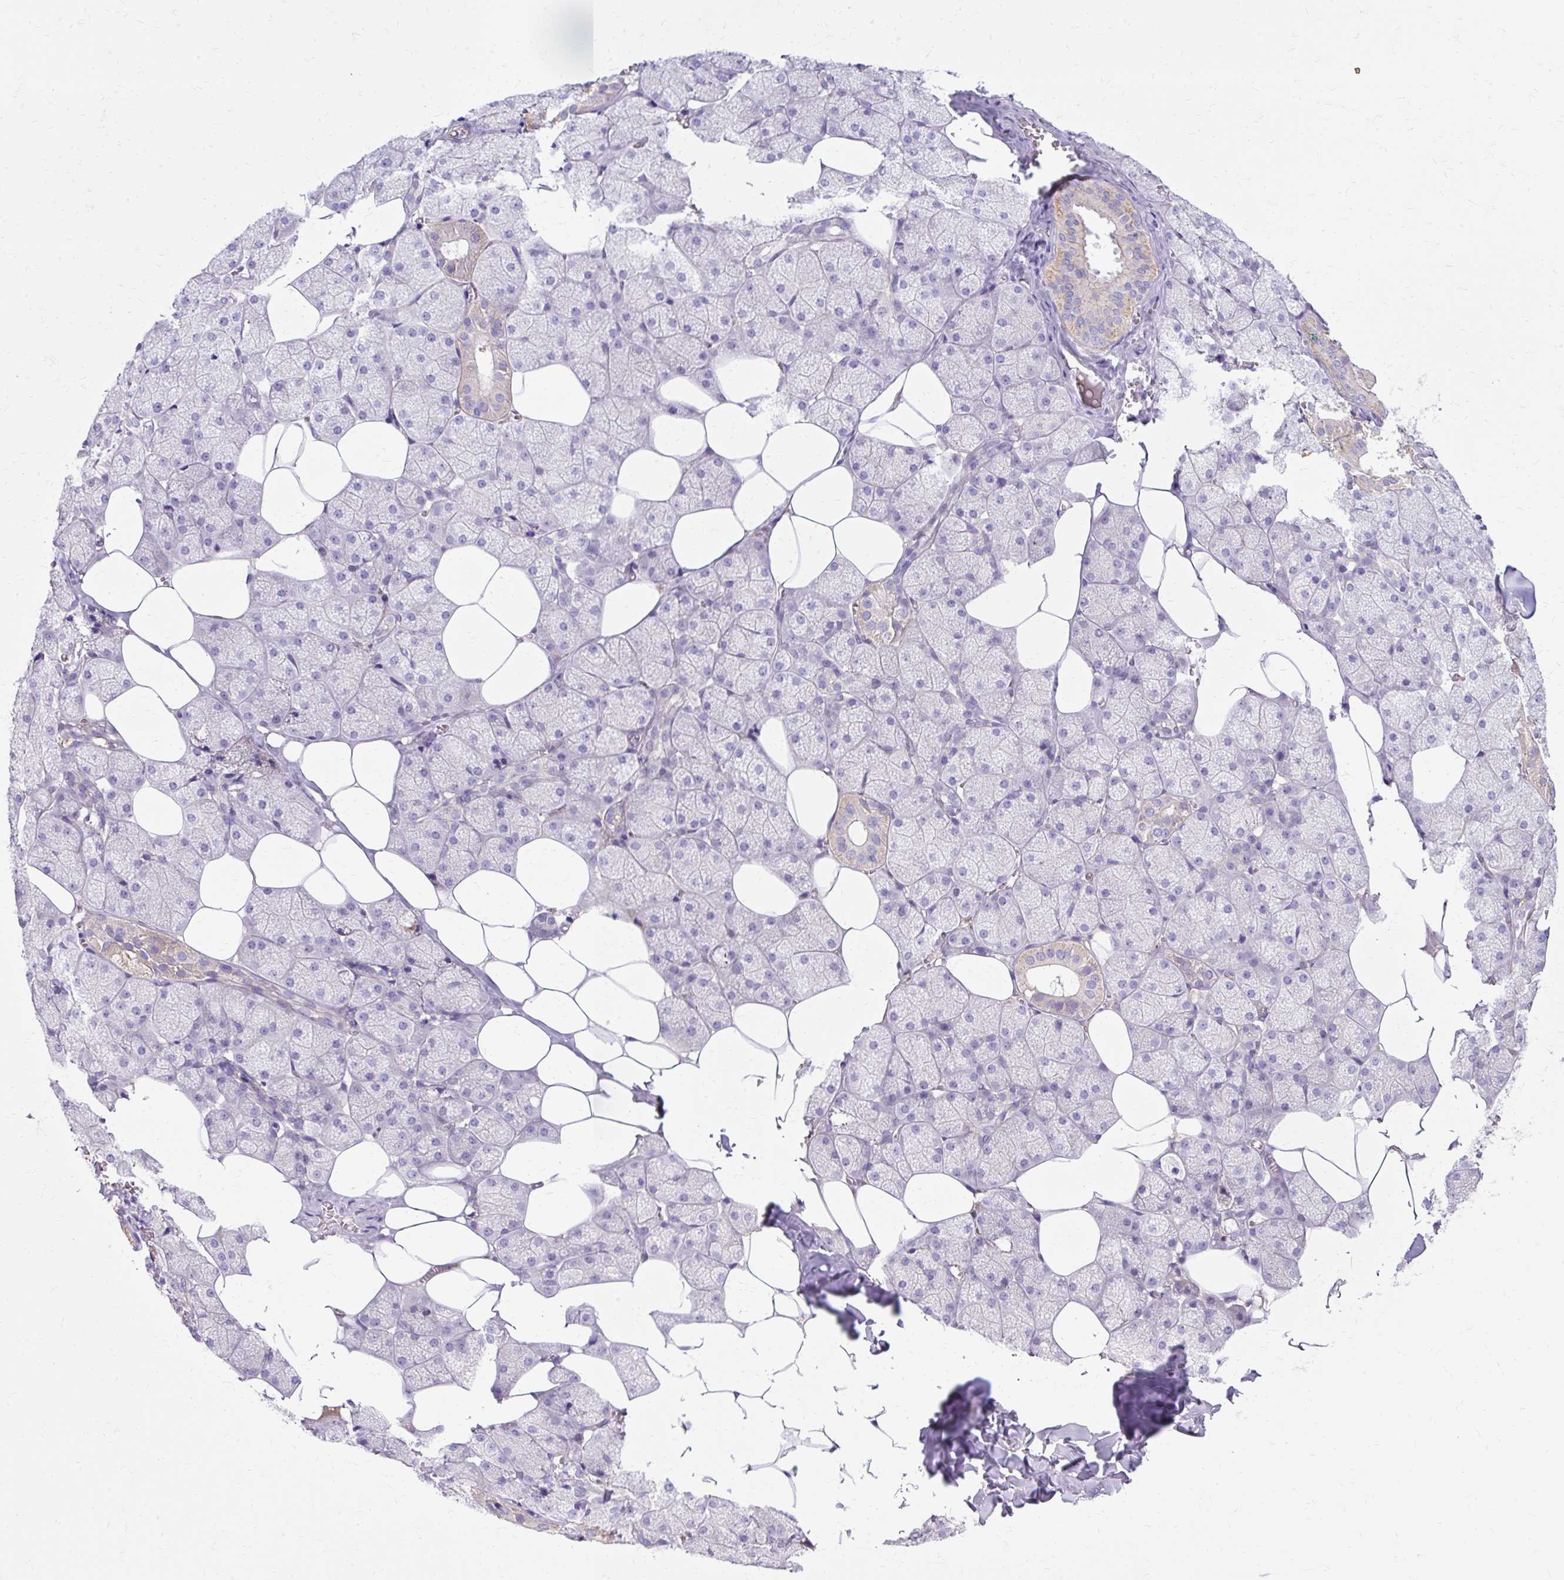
{"staining": {"intensity": "moderate", "quantity": "<25%", "location": "cytoplasmic/membranous"}, "tissue": "salivary gland", "cell_type": "Glandular cells", "image_type": "normal", "snomed": [{"axis": "morphology", "description": "Normal tissue, NOS"}, {"axis": "topography", "description": "Salivary gland"}, {"axis": "topography", "description": "Peripheral nerve tissue"}], "caption": "Immunohistochemistry (DAB (3,3'-diaminobenzidine)) staining of benign human salivary gland reveals moderate cytoplasmic/membranous protein positivity in approximately <25% of glandular cells. (DAB (3,3'-diaminobenzidine) IHC, brown staining for protein, blue staining for nuclei).", "gene": "USHBP1", "patient": {"sex": "male", "age": 38}}